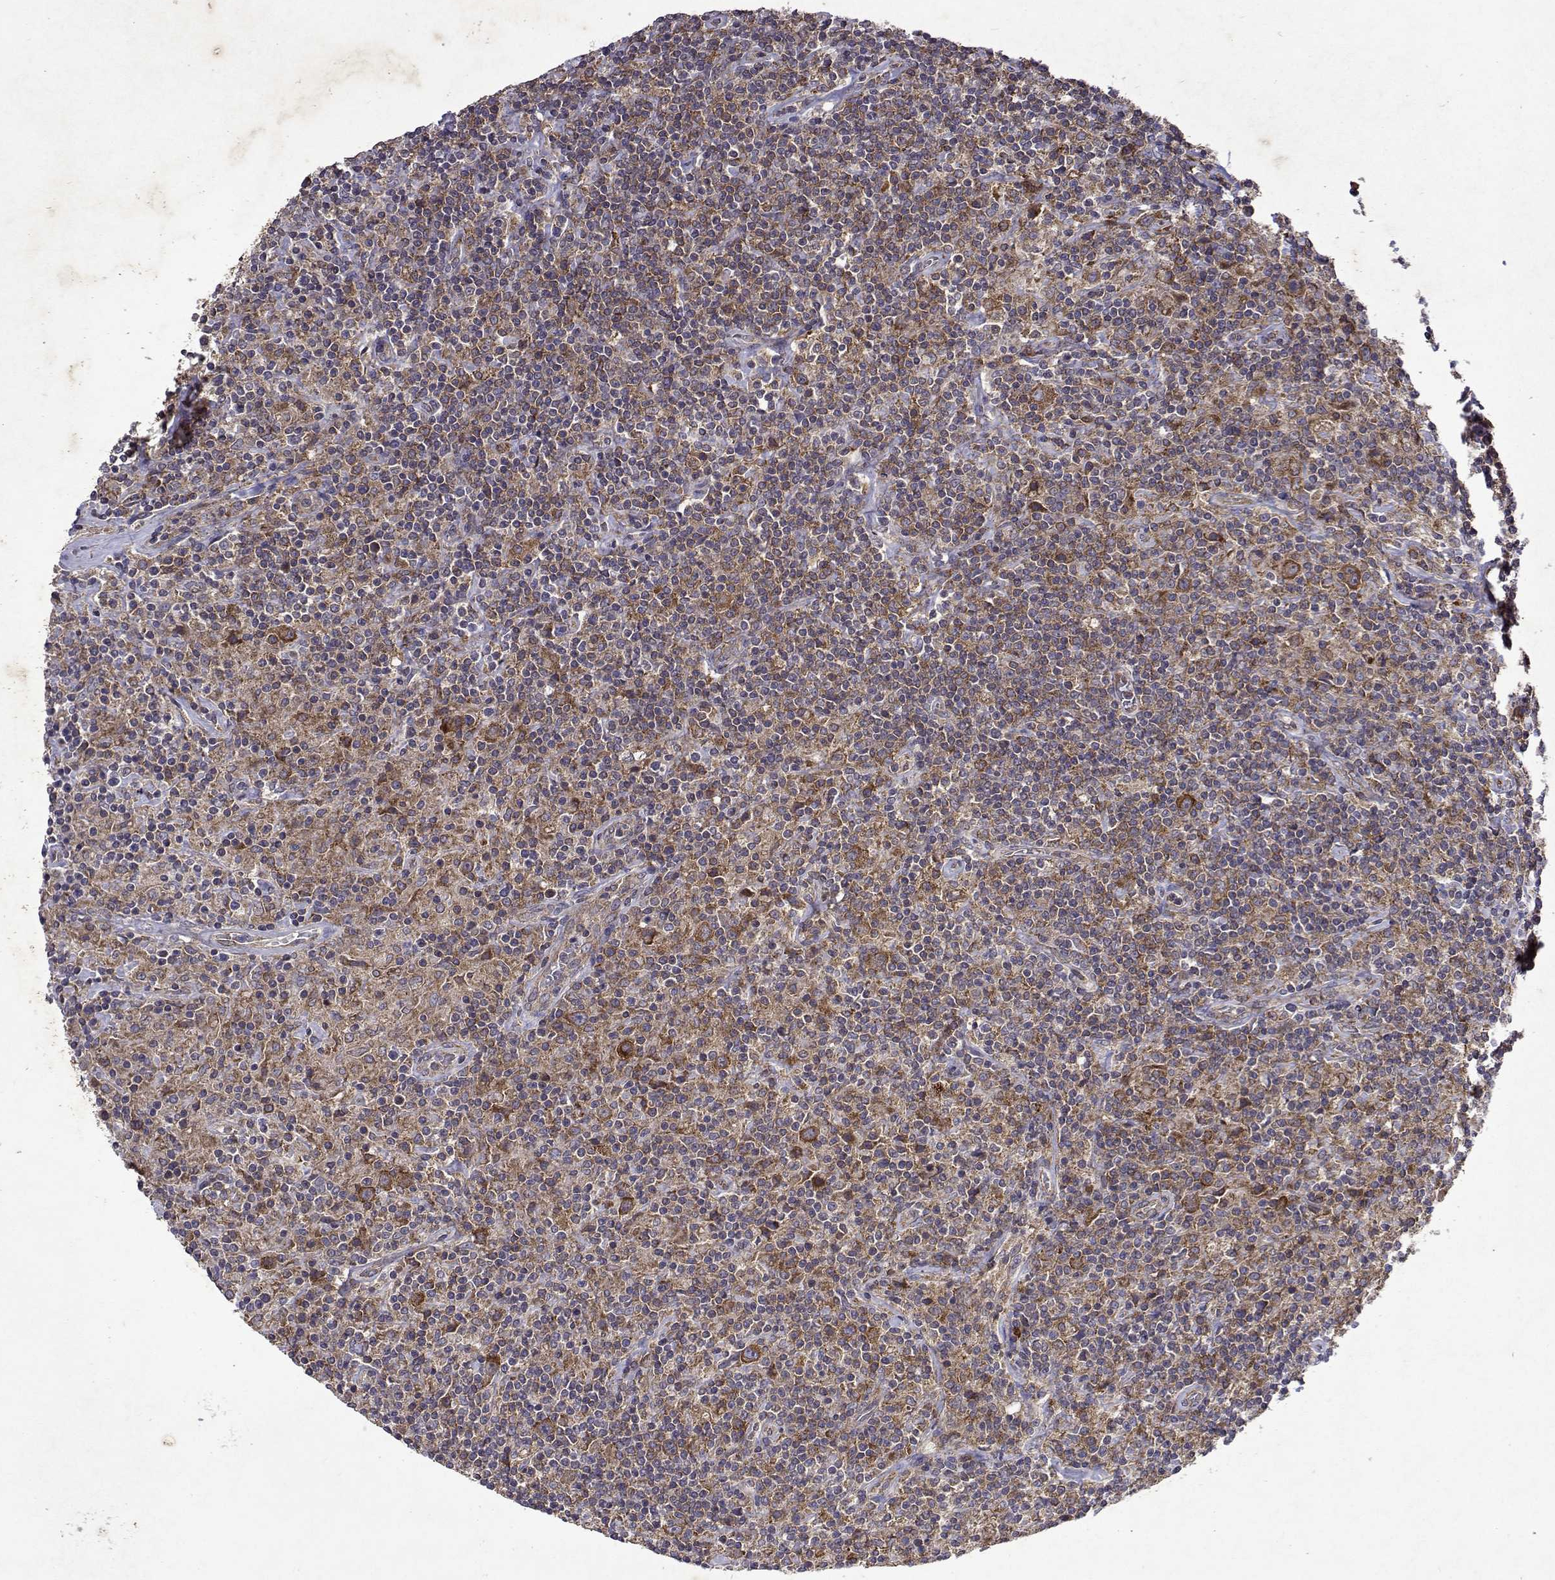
{"staining": {"intensity": "moderate", "quantity": ">75%", "location": "cytoplasmic/membranous"}, "tissue": "lymphoma", "cell_type": "Tumor cells", "image_type": "cancer", "snomed": [{"axis": "morphology", "description": "Hodgkin's disease, NOS"}, {"axis": "topography", "description": "Lymph node"}], "caption": "Tumor cells display medium levels of moderate cytoplasmic/membranous positivity in approximately >75% of cells in human Hodgkin's disease.", "gene": "TARBP2", "patient": {"sex": "male", "age": 70}}